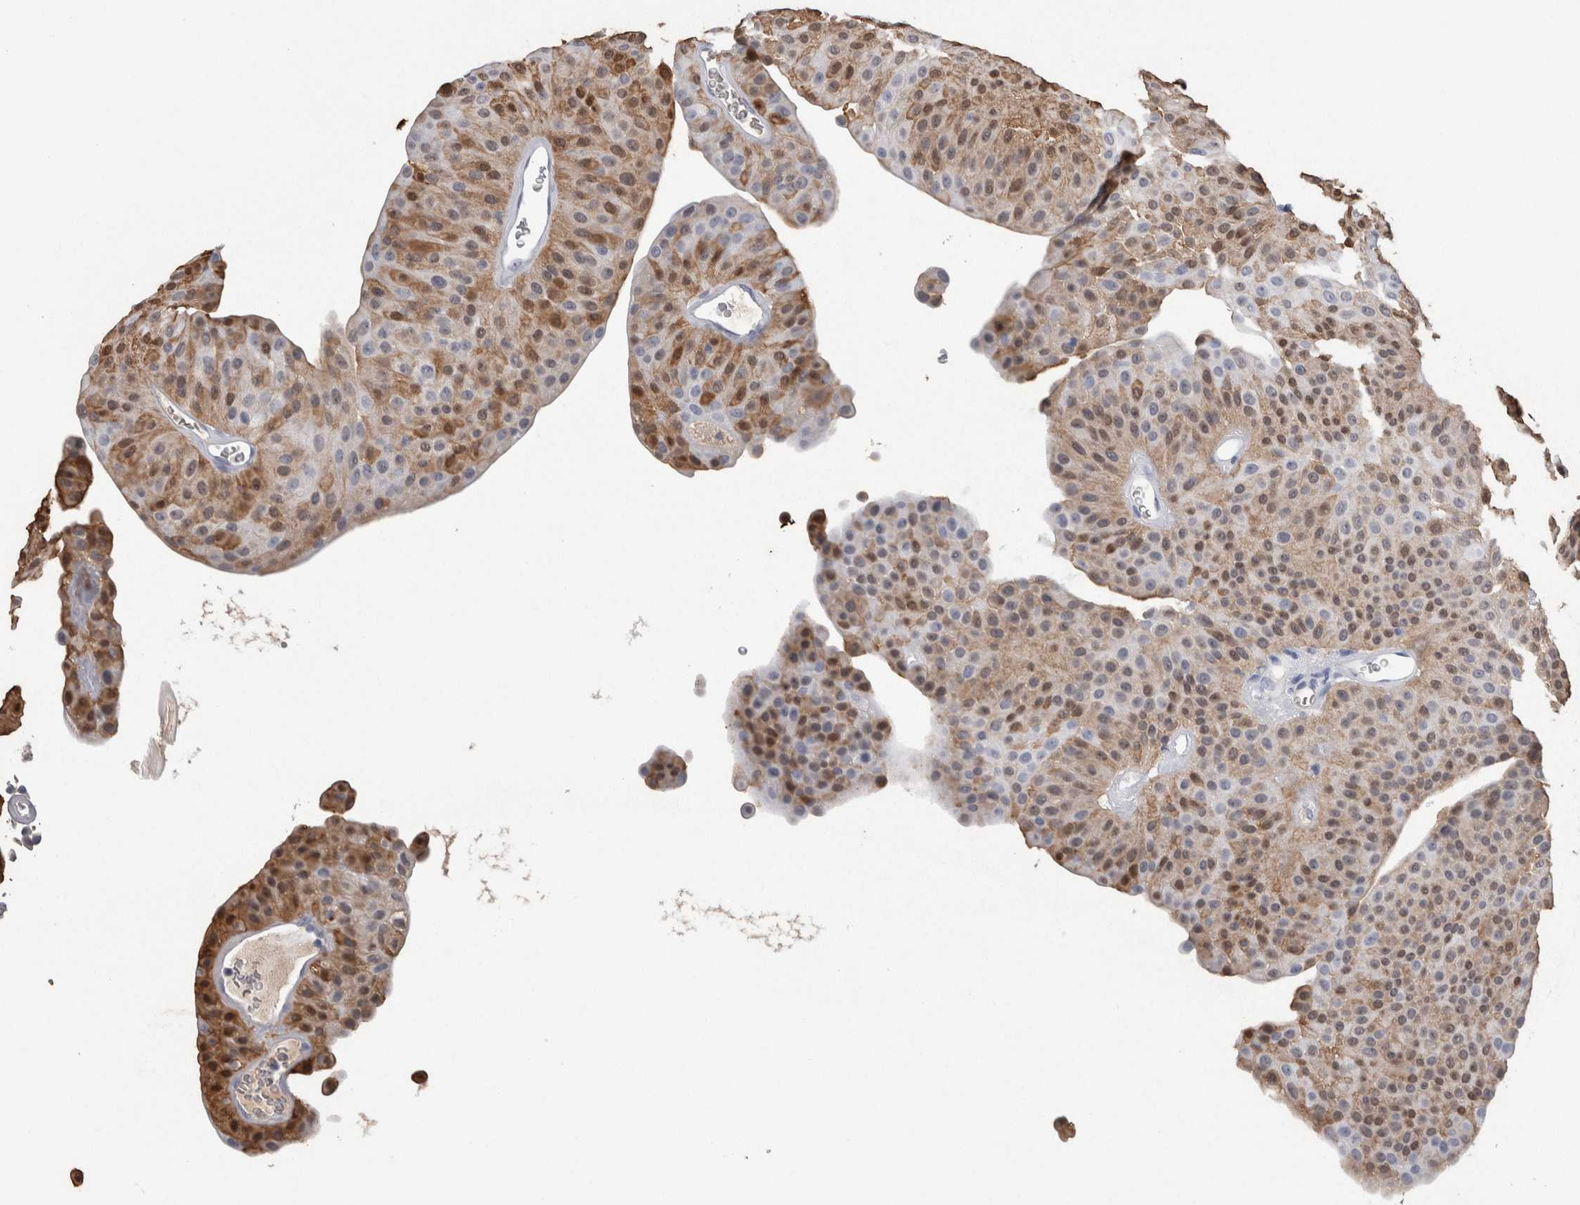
{"staining": {"intensity": "weak", "quantity": ">75%", "location": "cytoplasmic/membranous,nuclear"}, "tissue": "urothelial cancer", "cell_type": "Tumor cells", "image_type": "cancer", "snomed": [{"axis": "morphology", "description": "Urothelial carcinoma, Low grade"}, {"axis": "topography", "description": "Urinary bladder"}], "caption": "Immunohistochemical staining of urothelial carcinoma (low-grade) reveals weak cytoplasmic/membranous and nuclear protein positivity in approximately >75% of tumor cells.", "gene": "FABP4", "patient": {"sex": "female", "age": 60}}